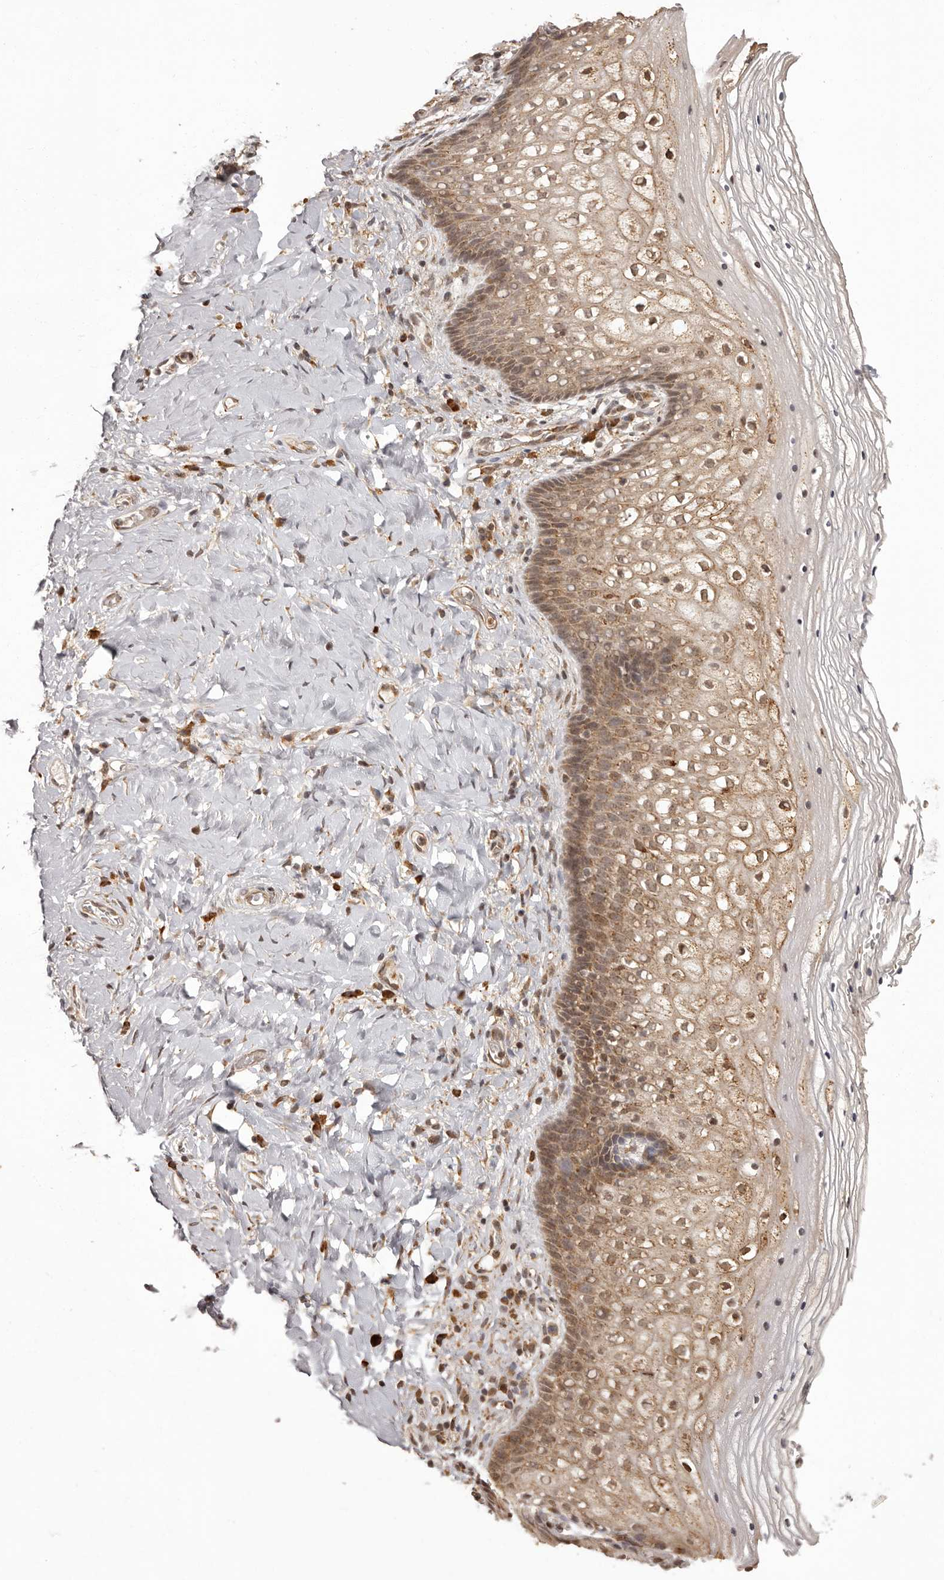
{"staining": {"intensity": "moderate", "quantity": ">75%", "location": "cytoplasmic/membranous,nuclear"}, "tissue": "vagina", "cell_type": "Squamous epithelial cells", "image_type": "normal", "snomed": [{"axis": "morphology", "description": "Normal tissue, NOS"}, {"axis": "topography", "description": "Vagina"}], "caption": "Normal vagina was stained to show a protein in brown. There is medium levels of moderate cytoplasmic/membranous,nuclear positivity in approximately >75% of squamous epithelial cells. (DAB = brown stain, brightfield microscopy at high magnification).", "gene": "IL32", "patient": {"sex": "female", "age": 60}}